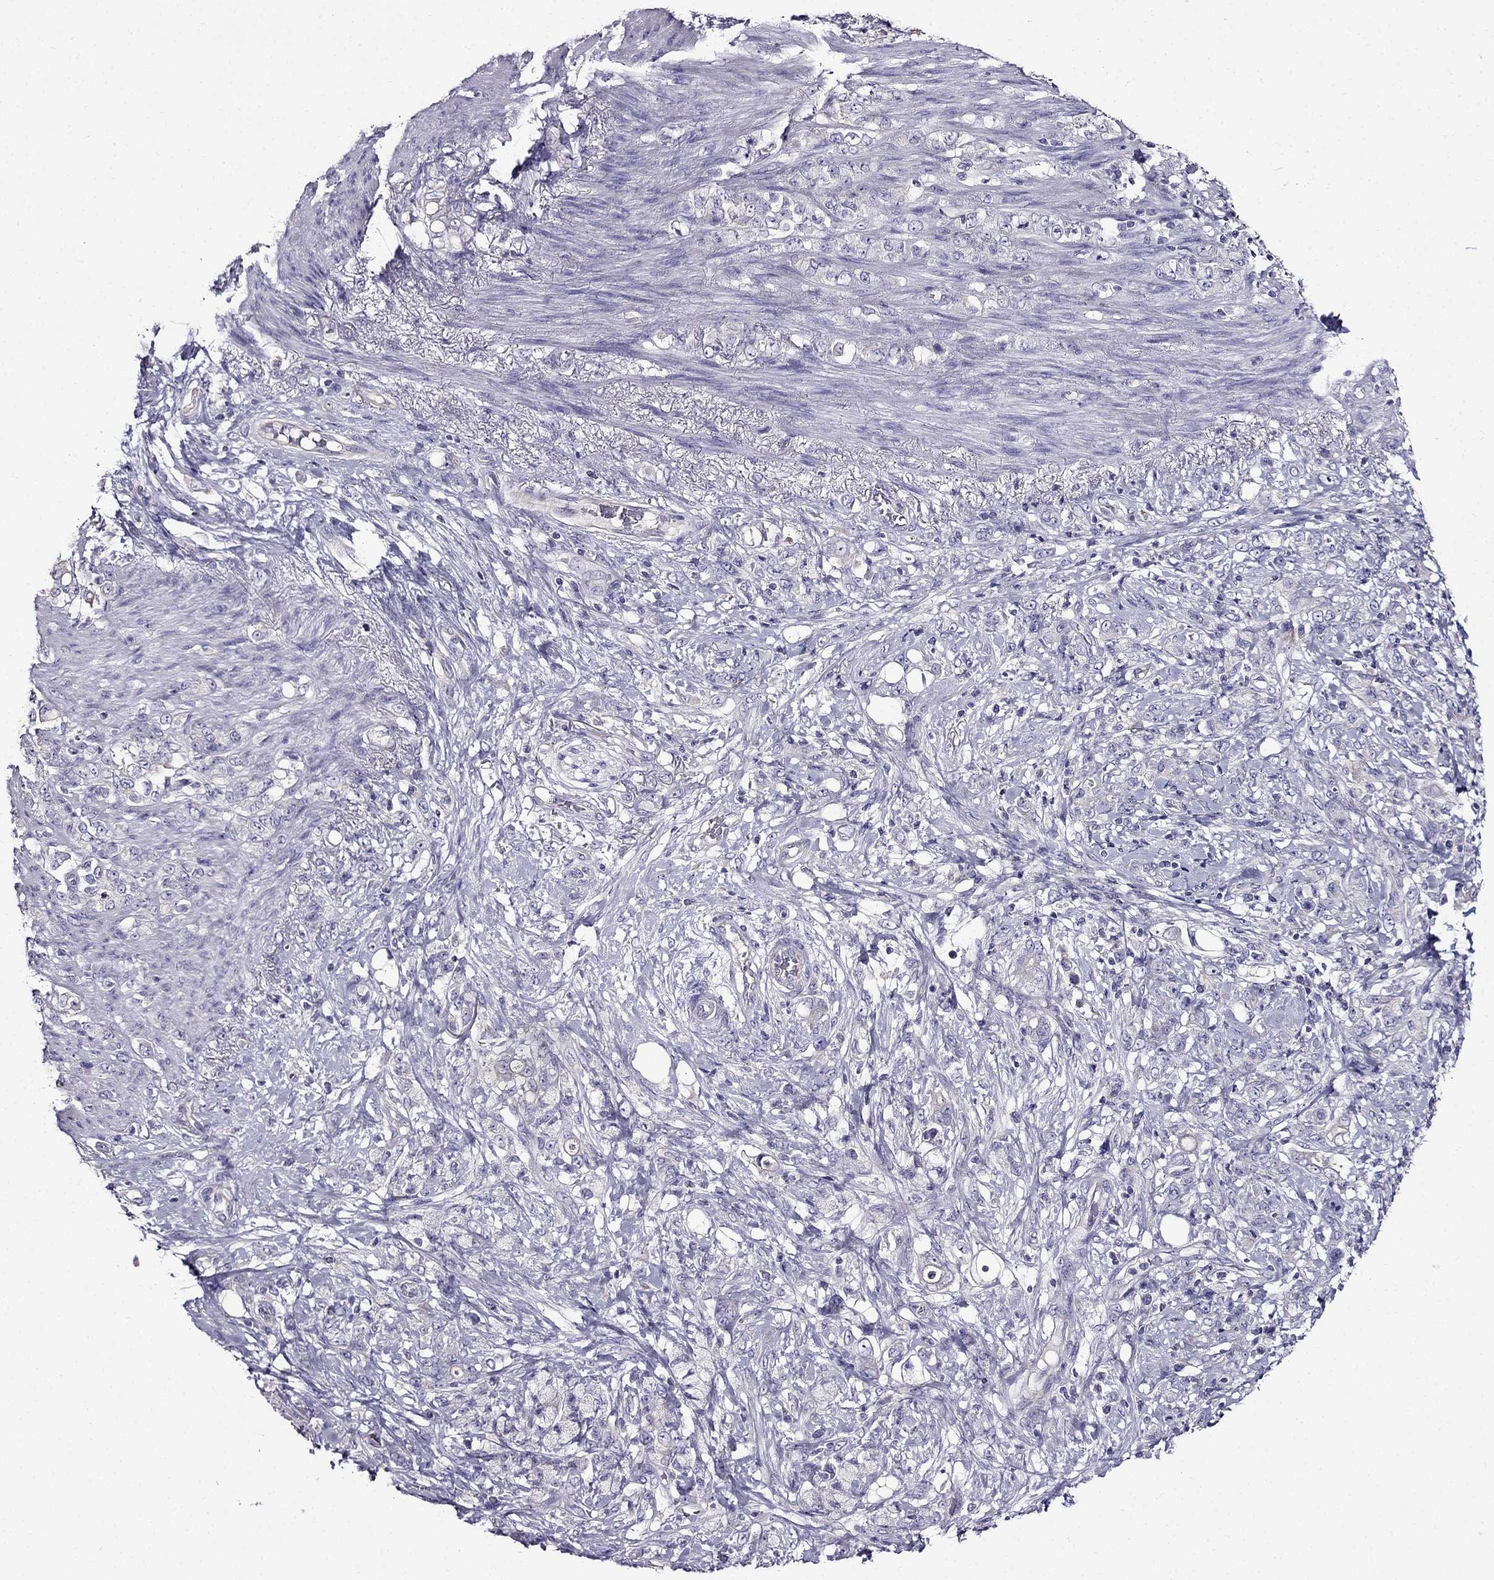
{"staining": {"intensity": "negative", "quantity": "none", "location": "none"}, "tissue": "stomach cancer", "cell_type": "Tumor cells", "image_type": "cancer", "snomed": [{"axis": "morphology", "description": "Adenocarcinoma, NOS"}, {"axis": "topography", "description": "Stomach"}], "caption": "The IHC photomicrograph has no significant expression in tumor cells of stomach cancer tissue.", "gene": "TMEM266", "patient": {"sex": "female", "age": 79}}